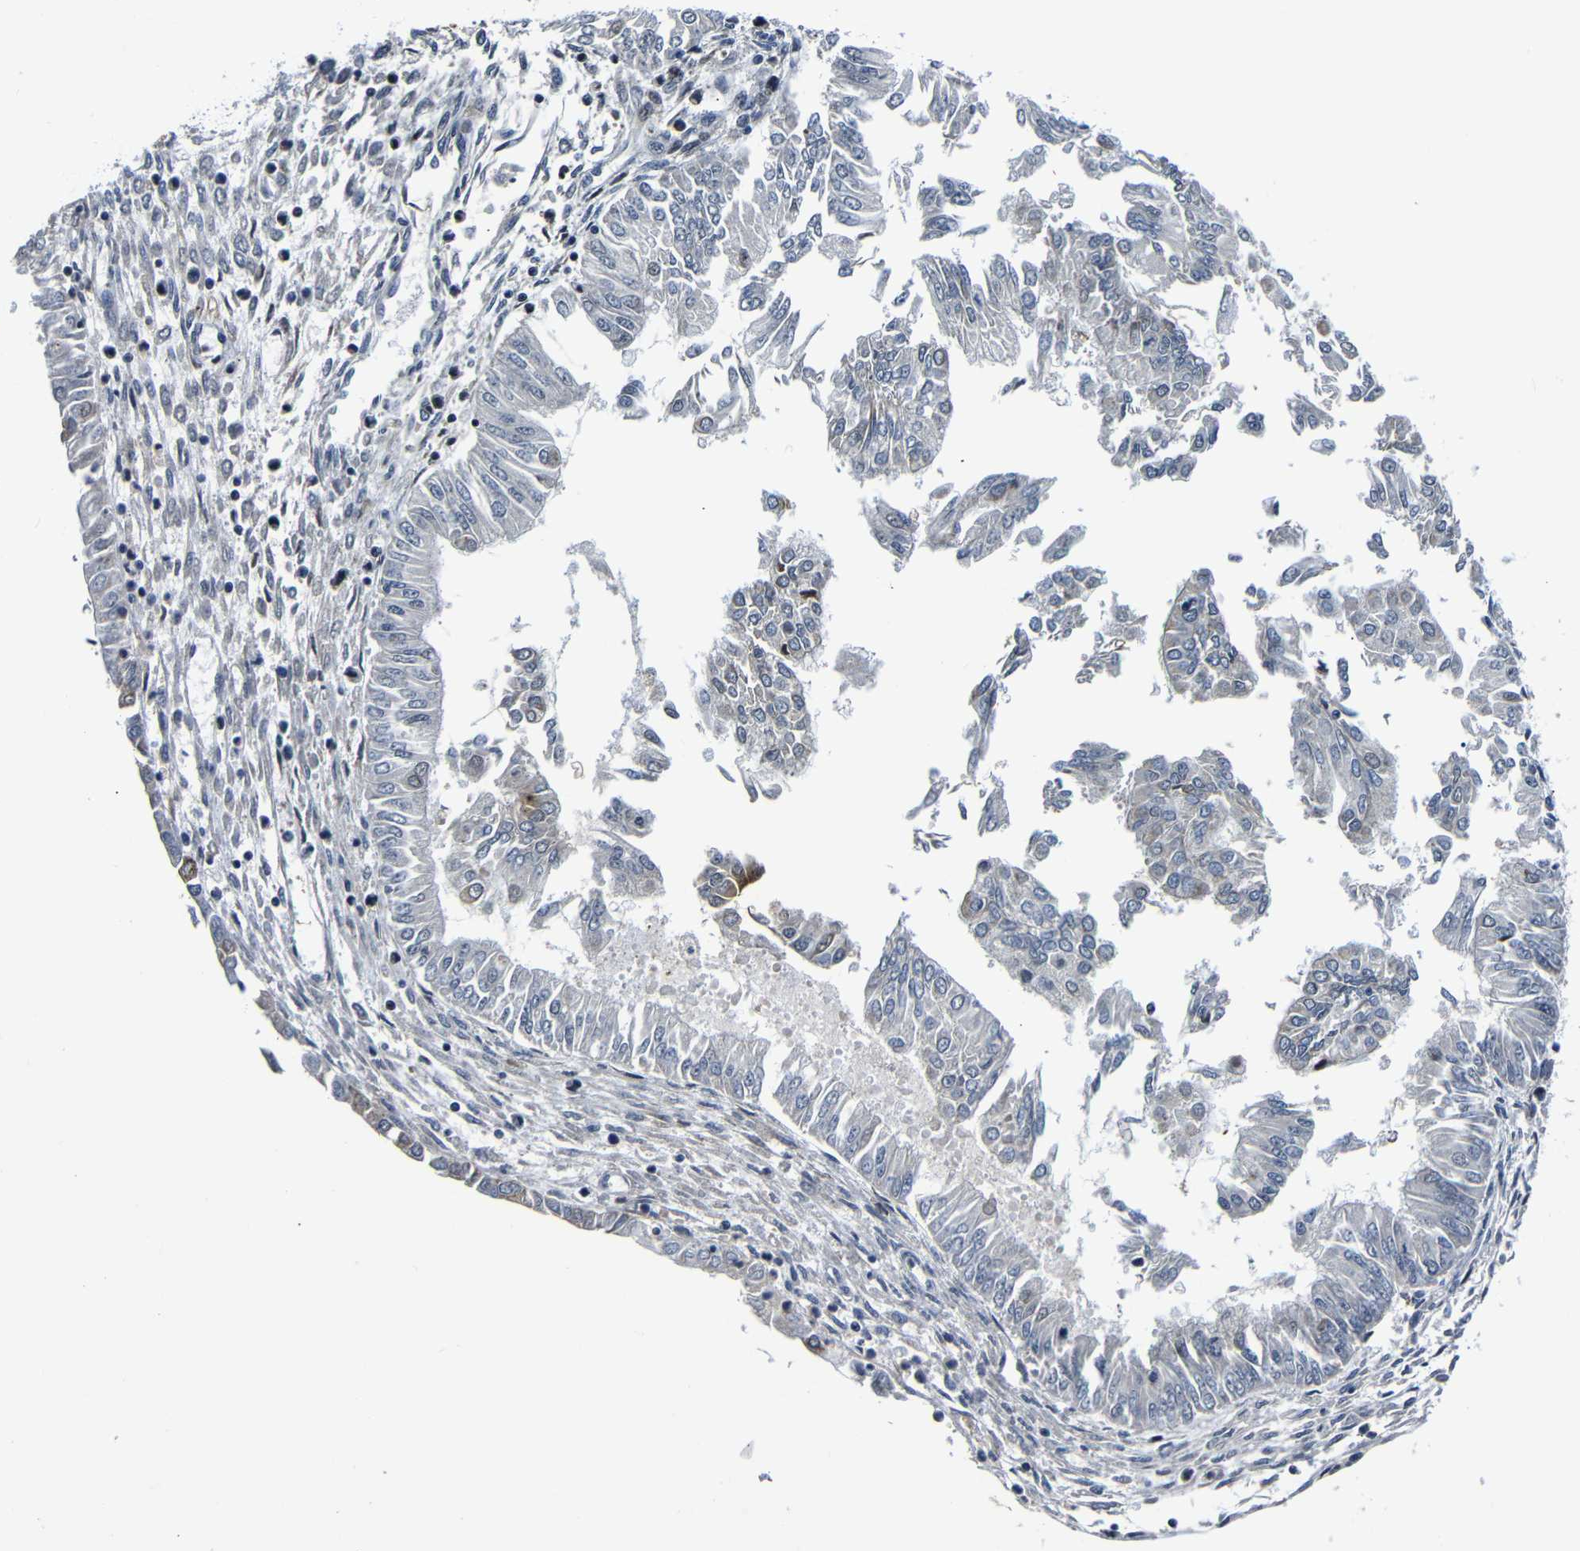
{"staining": {"intensity": "weak", "quantity": "25%-75%", "location": "cytoplasmic/membranous"}, "tissue": "endometrial cancer", "cell_type": "Tumor cells", "image_type": "cancer", "snomed": [{"axis": "morphology", "description": "Adenocarcinoma, NOS"}, {"axis": "topography", "description": "Endometrium"}], "caption": "A low amount of weak cytoplasmic/membranous positivity is appreciated in approximately 25%-75% of tumor cells in endometrial adenocarcinoma tissue.", "gene": "AFDN", "patient": {"sex": "female", "age": 53}}